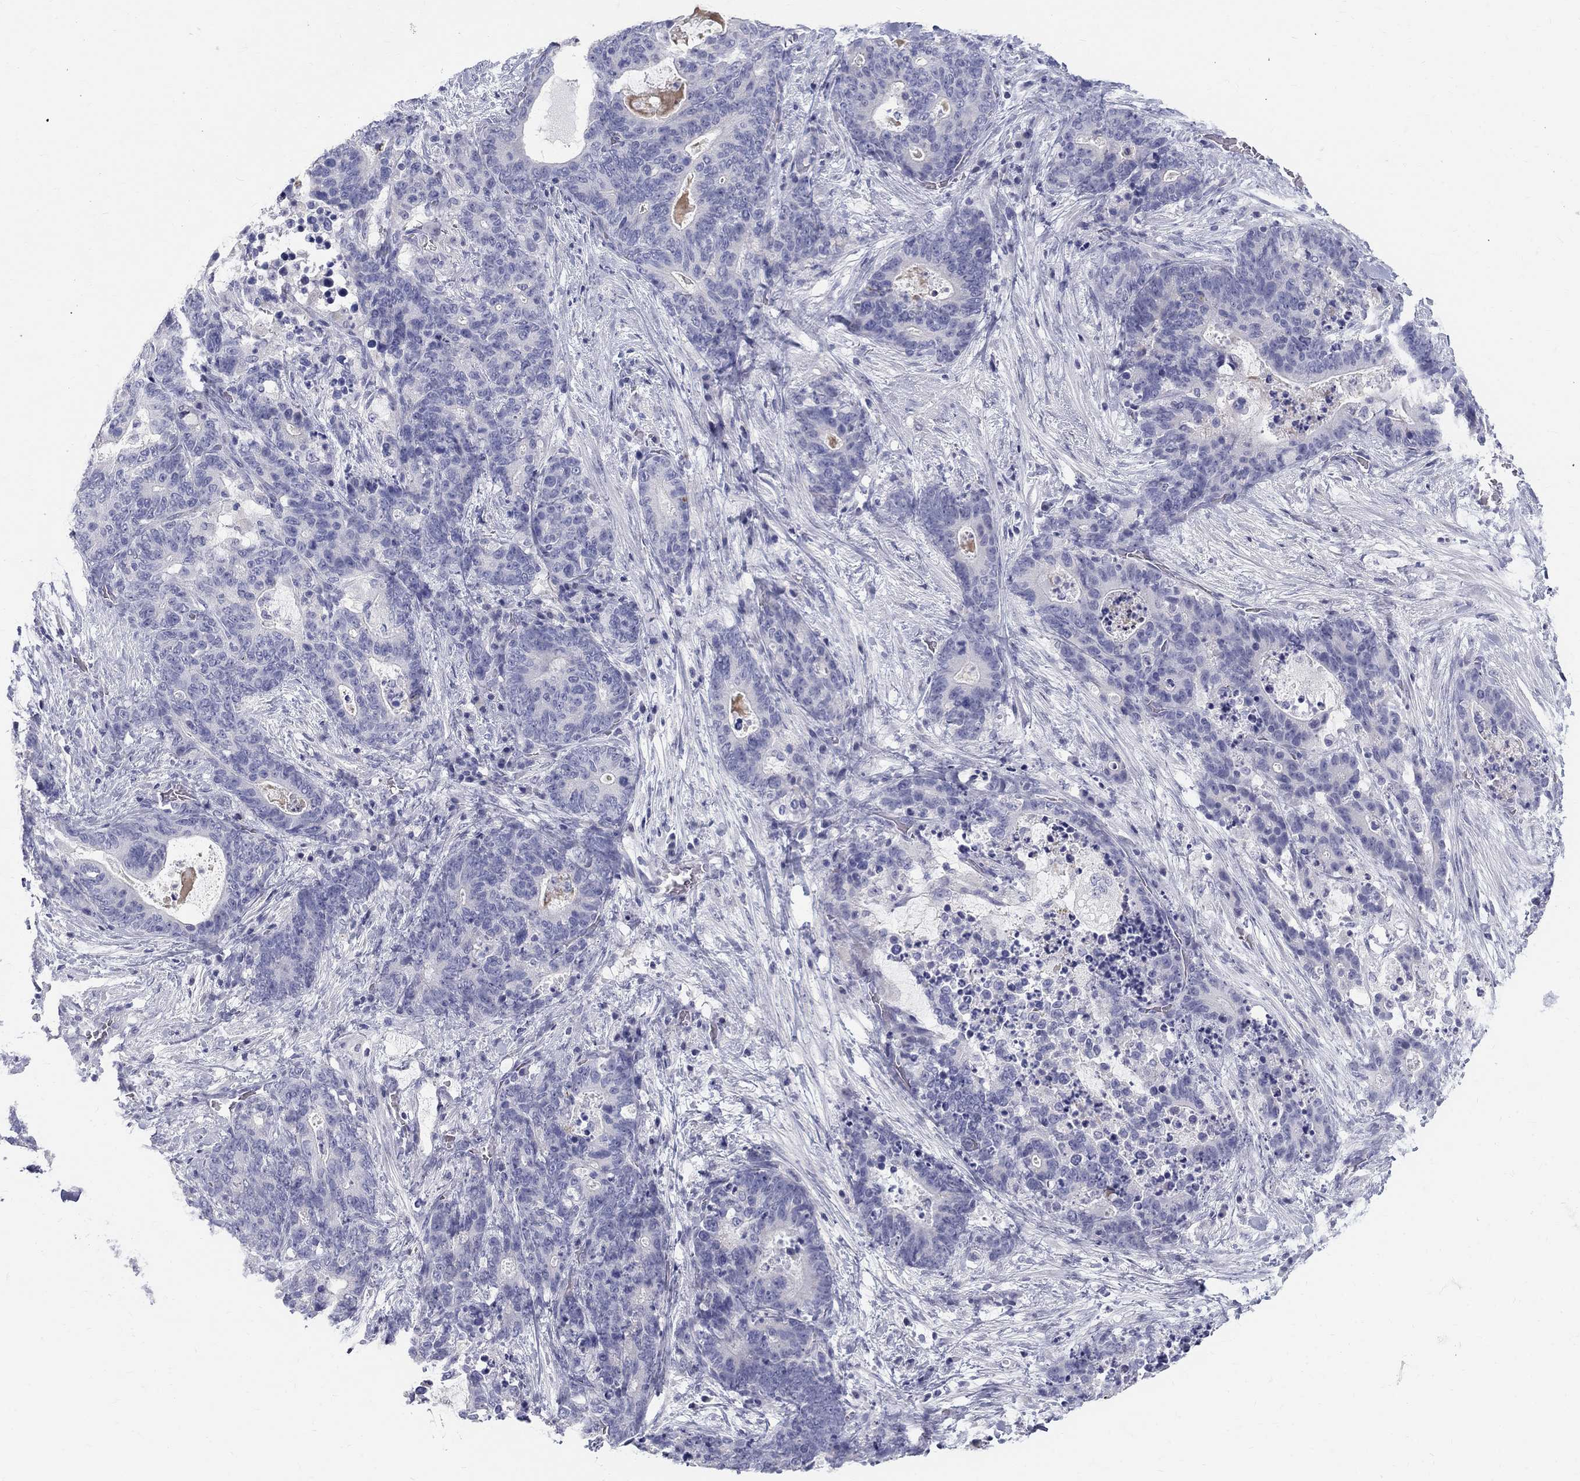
{"staining": {"intensity": "negative", "quantity": "none", "location": "none"}, "tissue": "stomach cancer", "cell_type": "Tumor cells", "image_type": "cancer", "snomed": [{"axis": "morphology", "description": "Normal tissue, NOS"}, {"axis": "morphology", "description": "Adenocarcinoma, NOS"}, {"axis": "topography", "description": "Stomach"}], "caption": "Adenocarcinoma (stomach) was stained to show a protein in brown. There is no significant positivity in tumor cells.", "gene": "MAGEB6", "patient": {"sex": "female", "age": 64}}